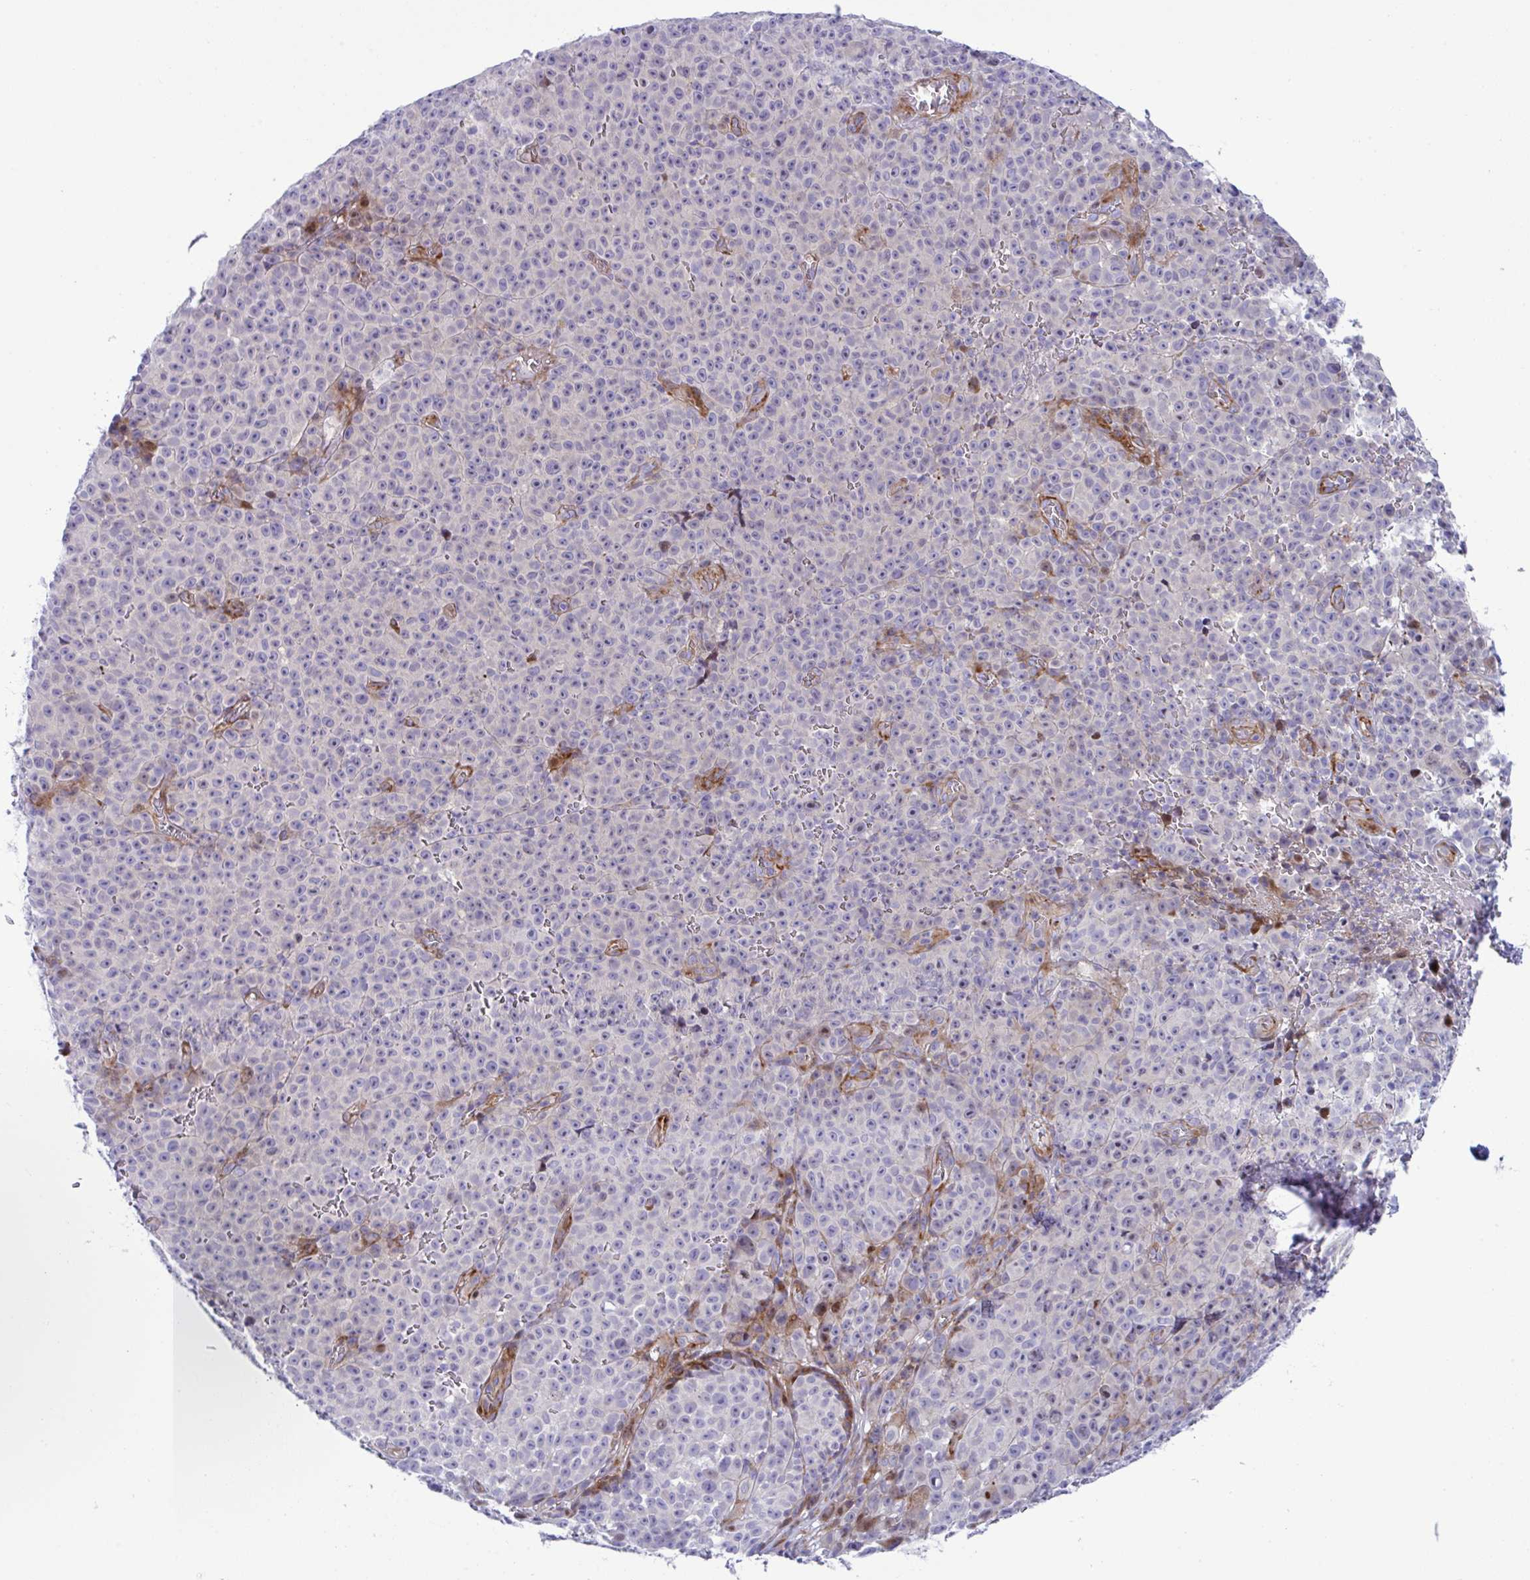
{"staining": {"intensity": "negative", "quantity": "none", "location": "none"}, "tissue": "melanoma", "cell_type": "Tumor cells", "image_type": "cancer", "snomed": [{"axis": "morphology", "description": "Malignant melanoma, NOS"}, {"axis": "topography", "description": "Skin"}], "caption": "Image shows no protein expression in tumor cells of melanoma tissue.", "gene": "ZNF713", "patient": {"sex": "female", "age": 82}}